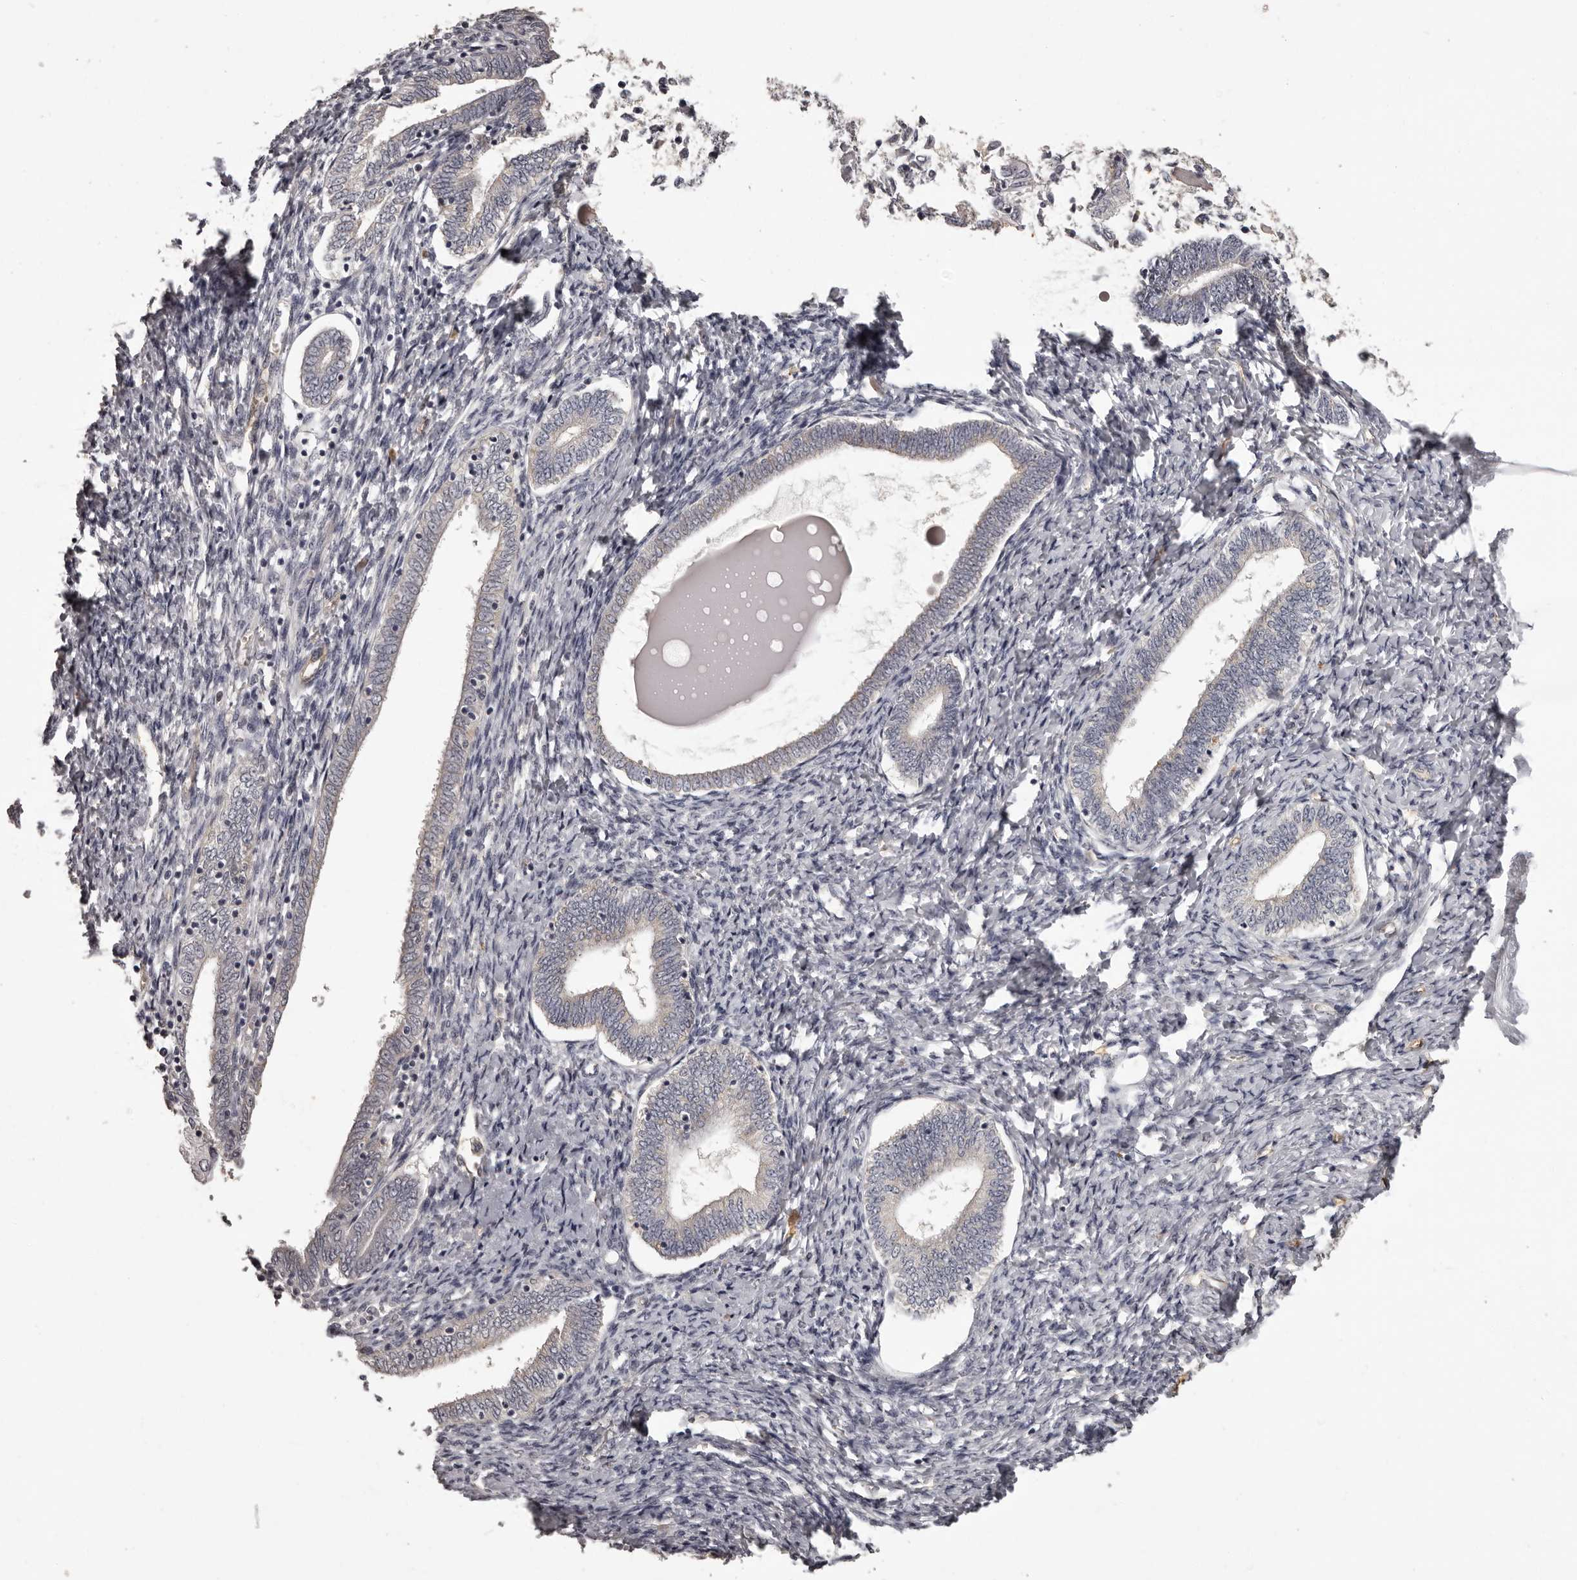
{"staining": {"intensity": "negative", "quantity": "none", "location": "none"}, "tissue": "endometrium", "cell_type": "Cells in endometrial stroma", "image_type": "normal", "snomed": [{"axis": "morphology", "description": "Normal tissue, NOS"}, {"axis": "topography", "description": "Endometrium"}], "caption": "High magnification brightfield microscopy of unremarkable endometrium stained with DAB (brown) and counterstained with hematoxylin (blue): cells in endometrial stroma show no significant positivity. (DAB immunohistochemistry (IHC), high magnification).", "gene": "GPR78", "patient": {"sex": "female", "age": 72}}